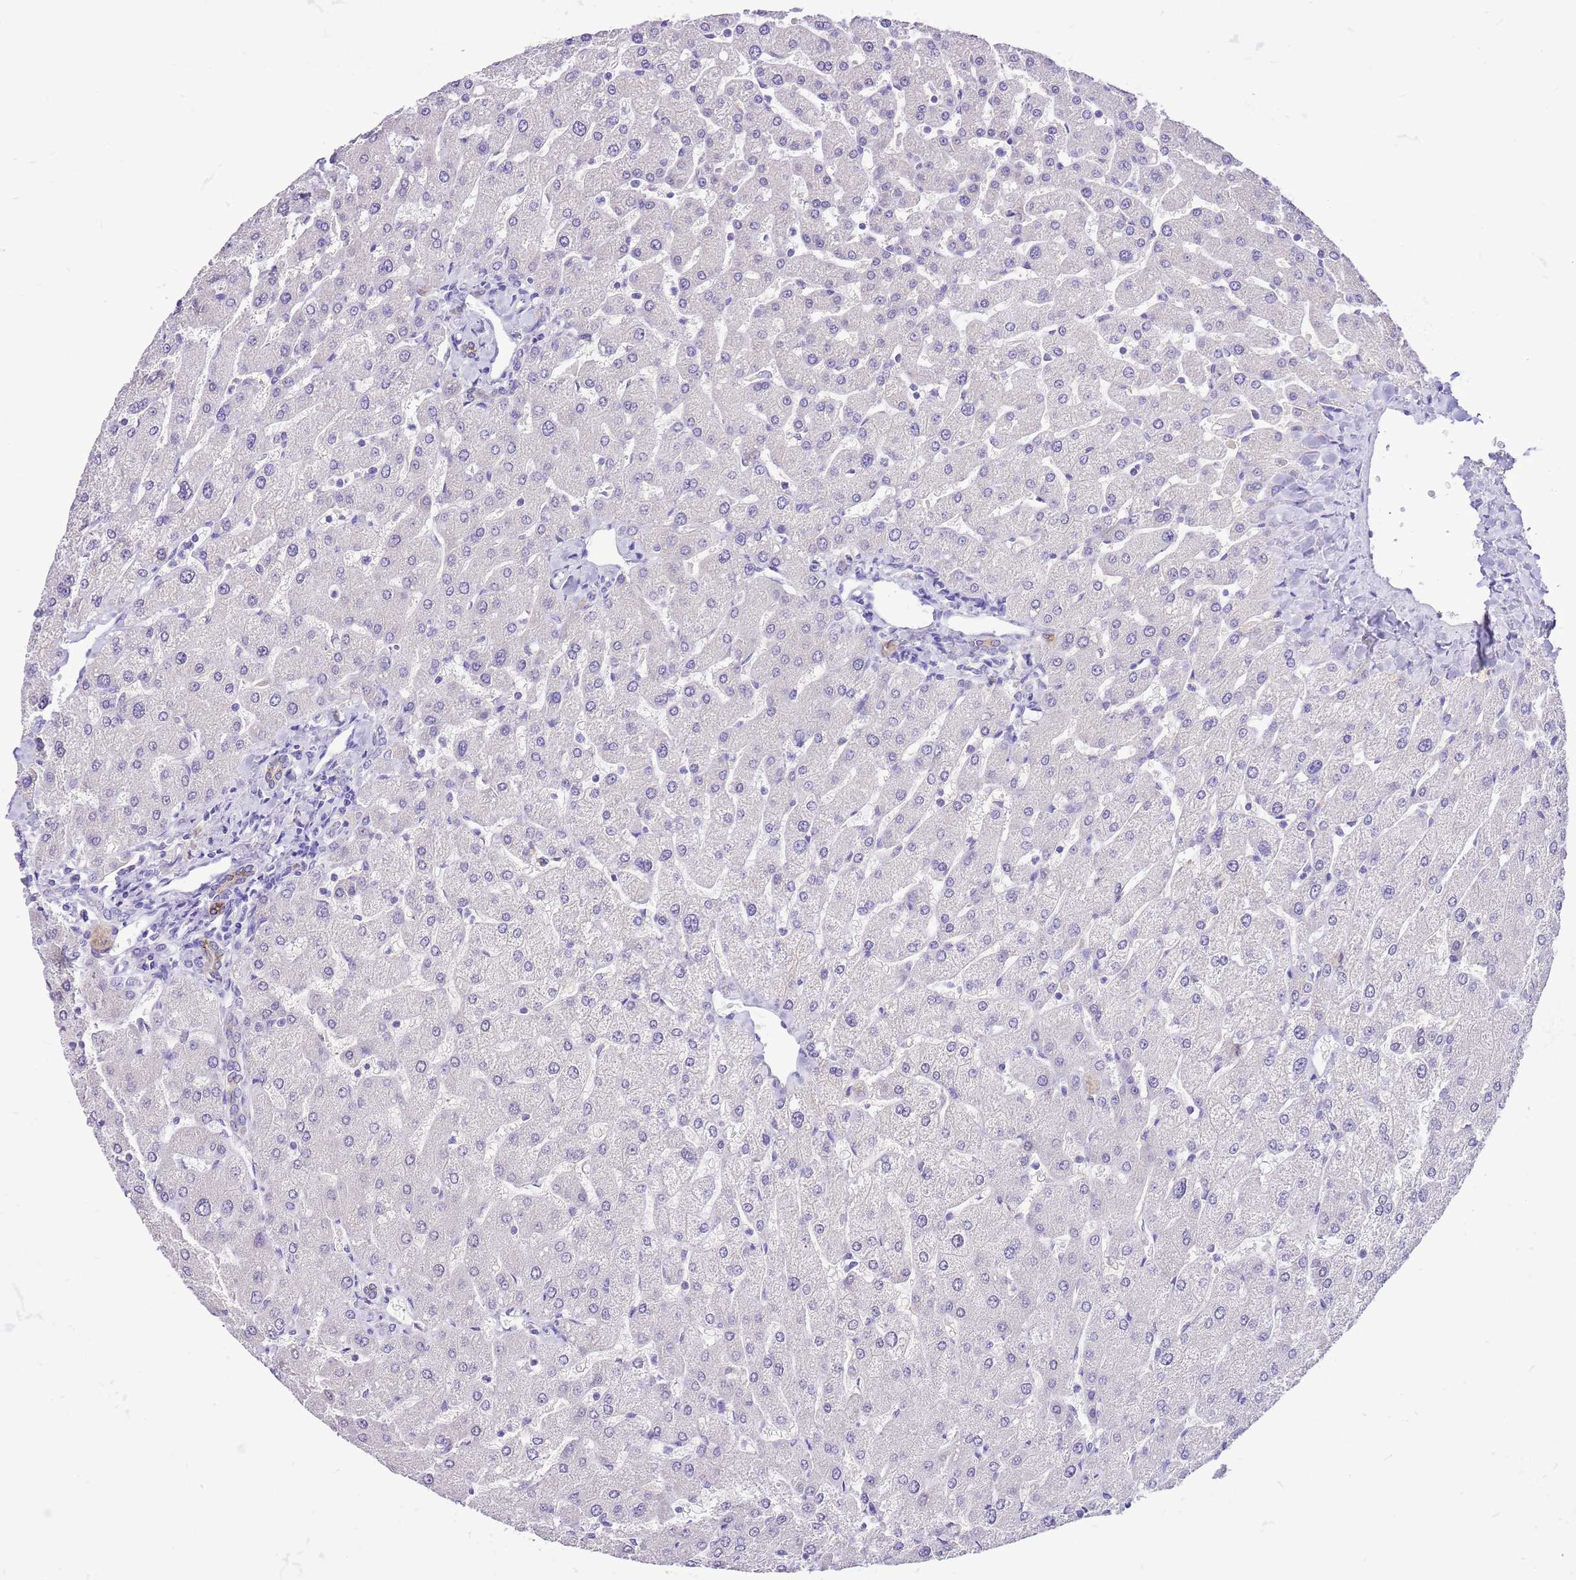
{"staining": {"intensity": "moderate", "quantity": ">75%", "location": "cytoplasmic/membranous"}, "tissue": "liver", "cell_type": "Cholangiocytes", "image_type": "normal", "snomed": [{"axis": "morphology", "description": "Normal tissue, NOS"}, {"axis": "topography", "description": "Liver"}], "caption": "Moderate cytoplasmic/membranous protein positivity is identified in approximately >75% of cholangiocytes in liver. (DAB (3,3'-diaminobenzidine) IHC, brown staining for protein, blue staining for nuclei).", "gene": "R3HDM4", "patient": {"sex": "male", "age": 55}}